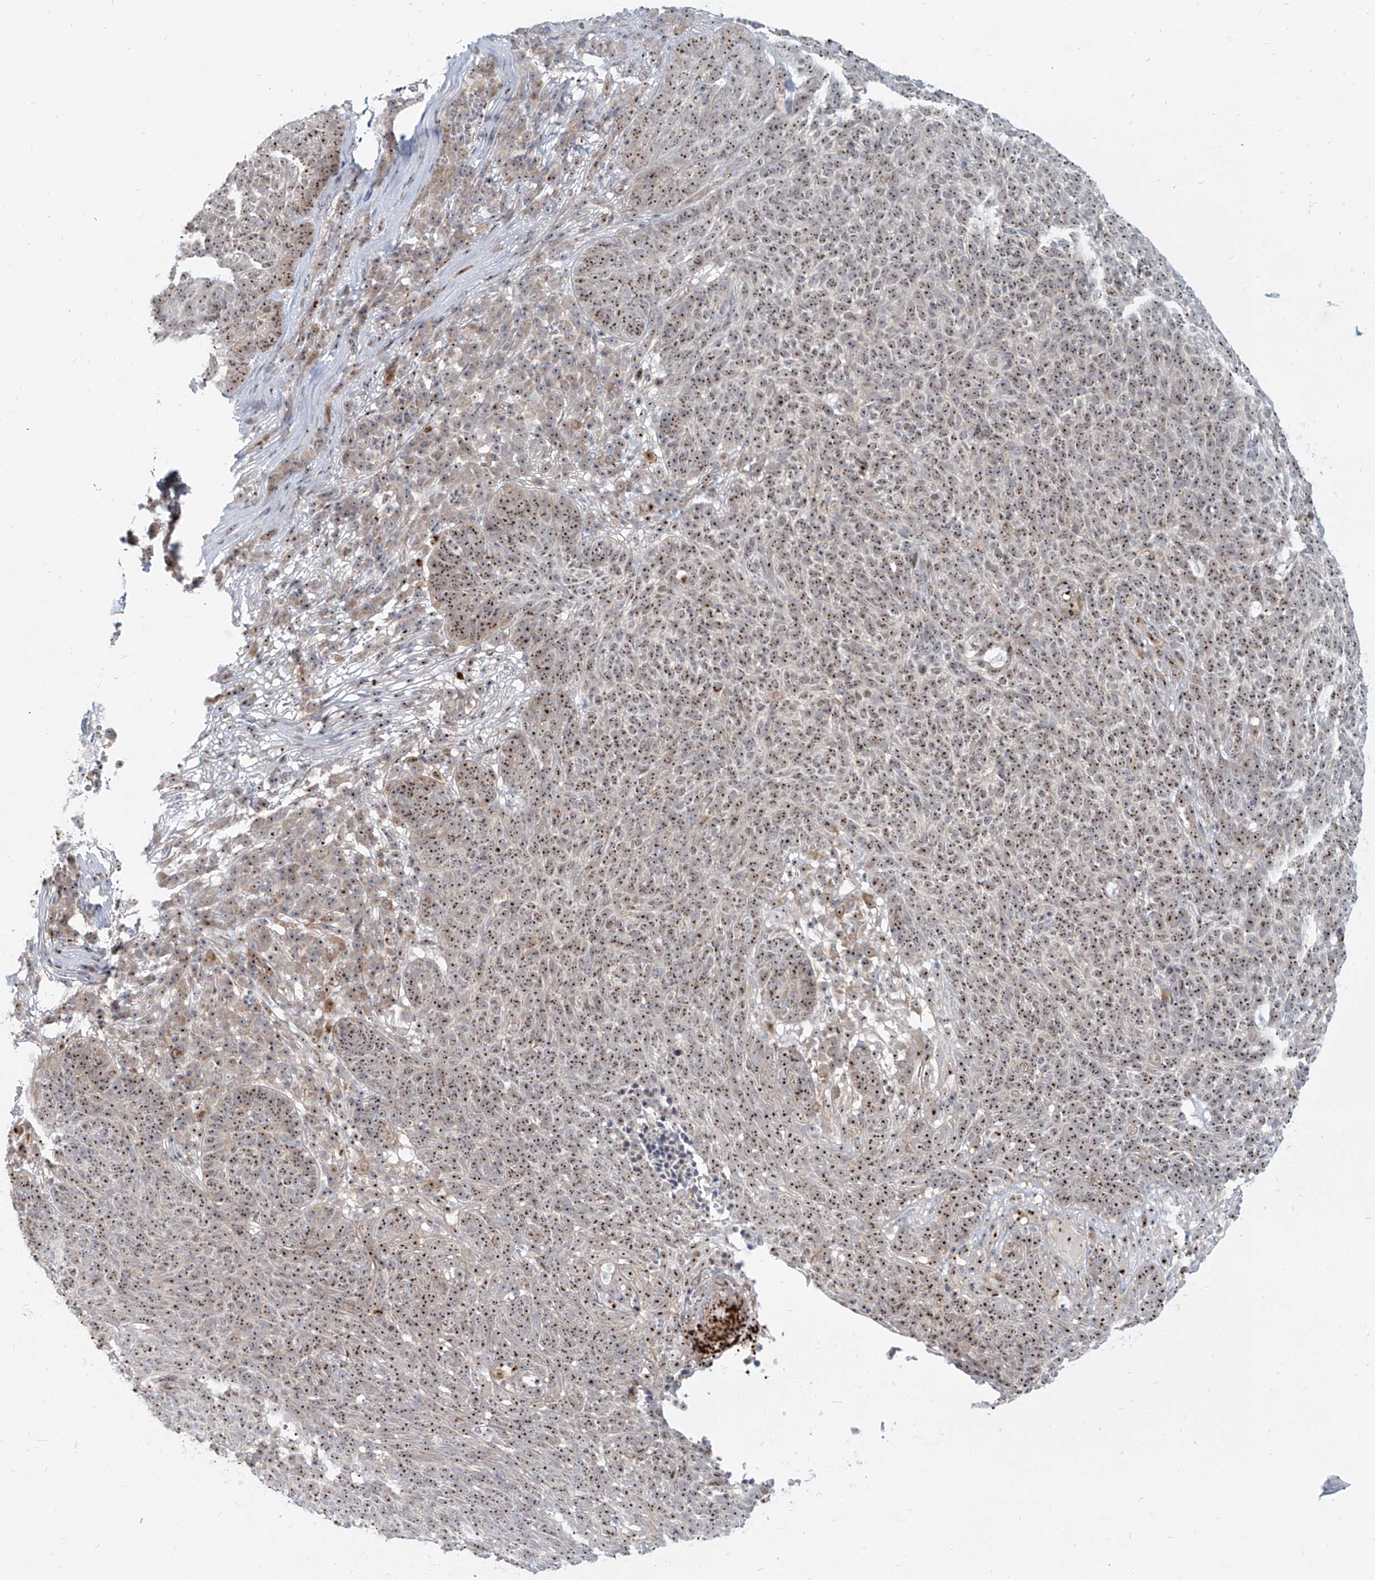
{"staining": {"intensity": "moderate", "quantity": ">75%", "location": "nuclear"}, "tissue": "skin cancer", "cell_type": "Tumor cells", "image_type": "cancer", "snomed": [{"axis": "morphology", "description": "Squamous cell carcinoma, NOS"}, {"axis": "topography", "description": "Skin"}], "caption": "IHC of human skin squamous cell carcinoma shows medium levels of moderate nuclear staining in about >75% of tumor cells.", "gene": "BYSL", "patient": {"sex": "female", "age": 90}}